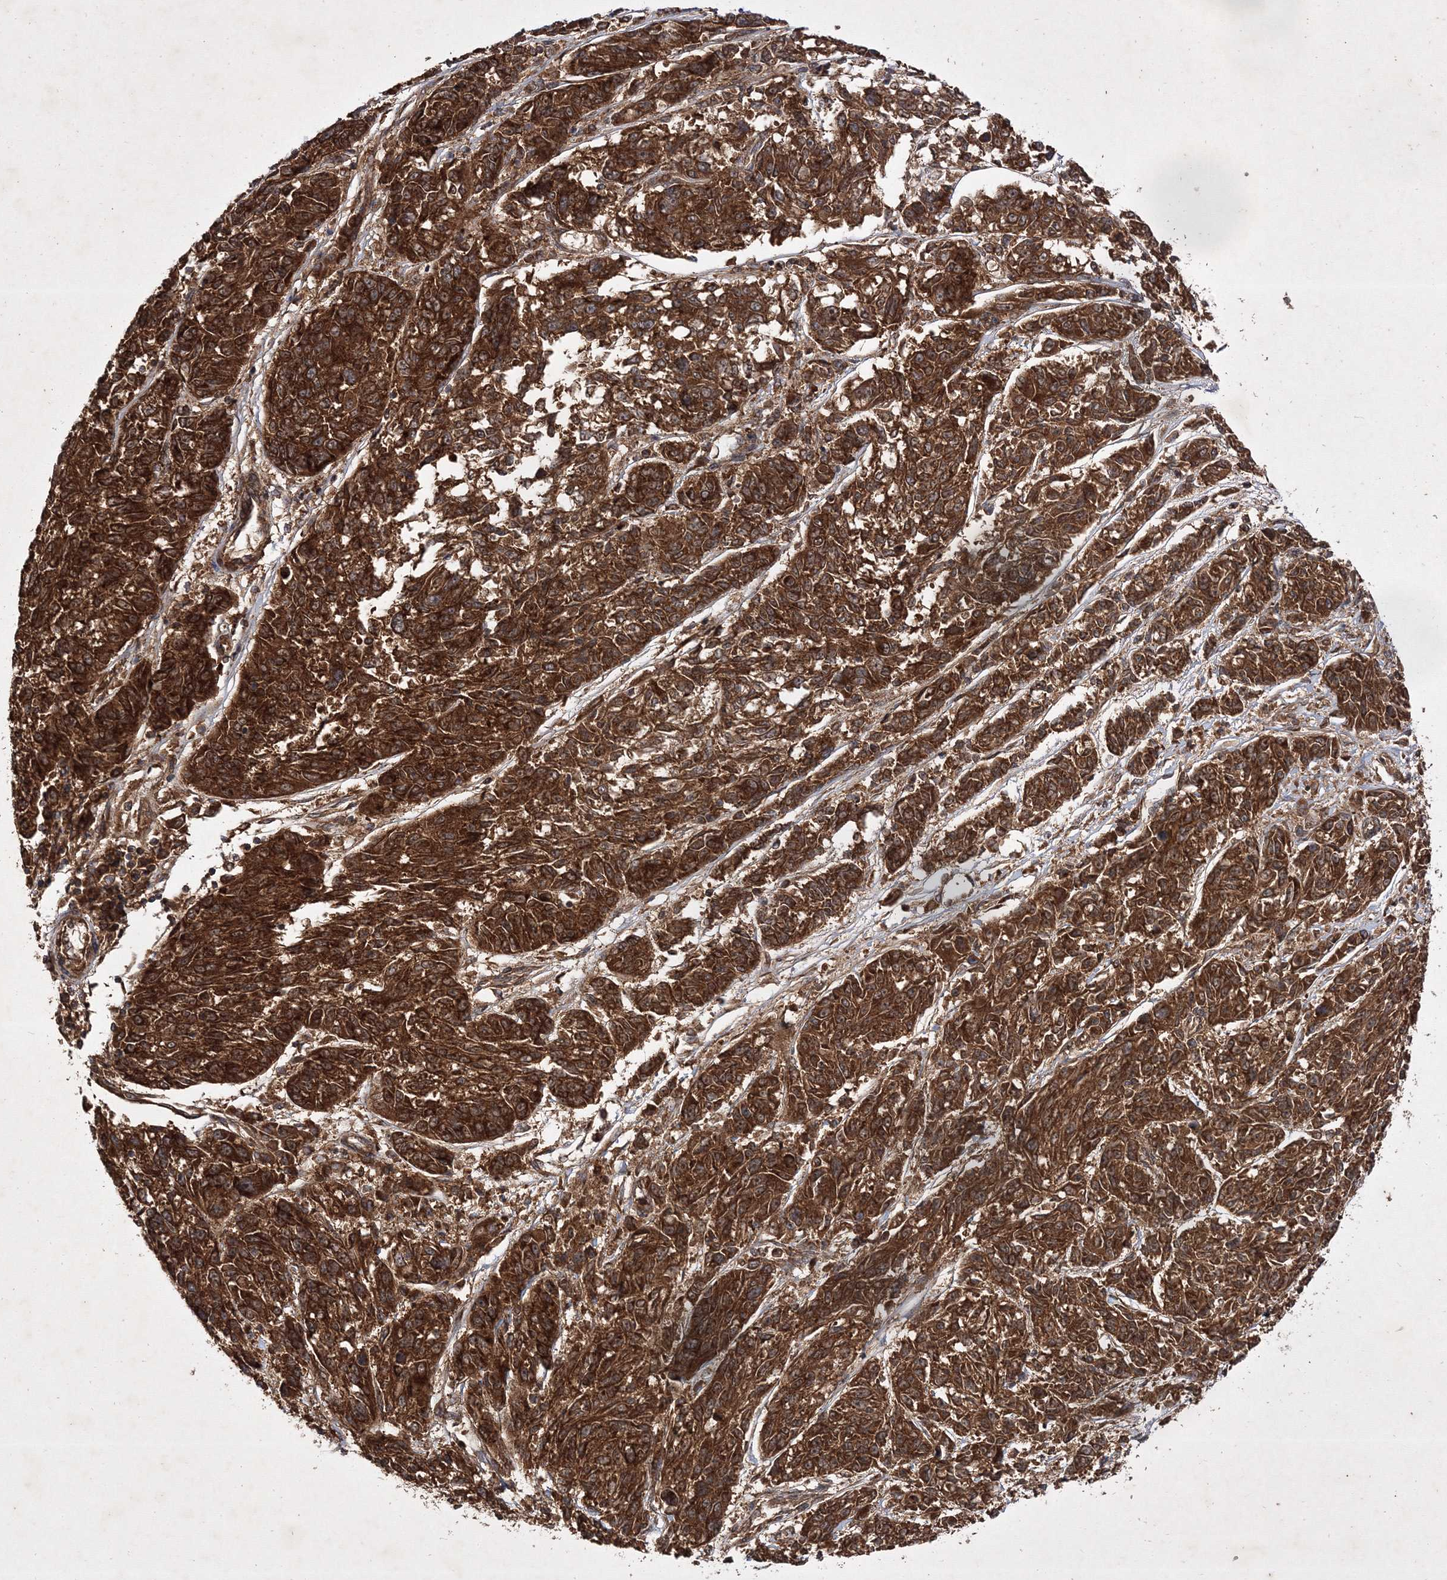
{"staining": {"intensity": "strong", "quantity": ">75%", "location": "cytoplasmic/membranous"}, "tissue": "melanoma", "cell_type": "Tumor cells", "image_type": "cancer", "snomed": [{"axis": "morphology", "description": "Malignant melanoma, NOS"}, {"axis": "topography", "description": "Skin"}], "caption": "Immunohistochemical staining of melanoma exhibits high levels of strong cytoplasmic/membranous protein staining in approximately >75% of tumor cells.", "gene": "DNAJC13", "patient": {"sex": "male", "age": 53}}